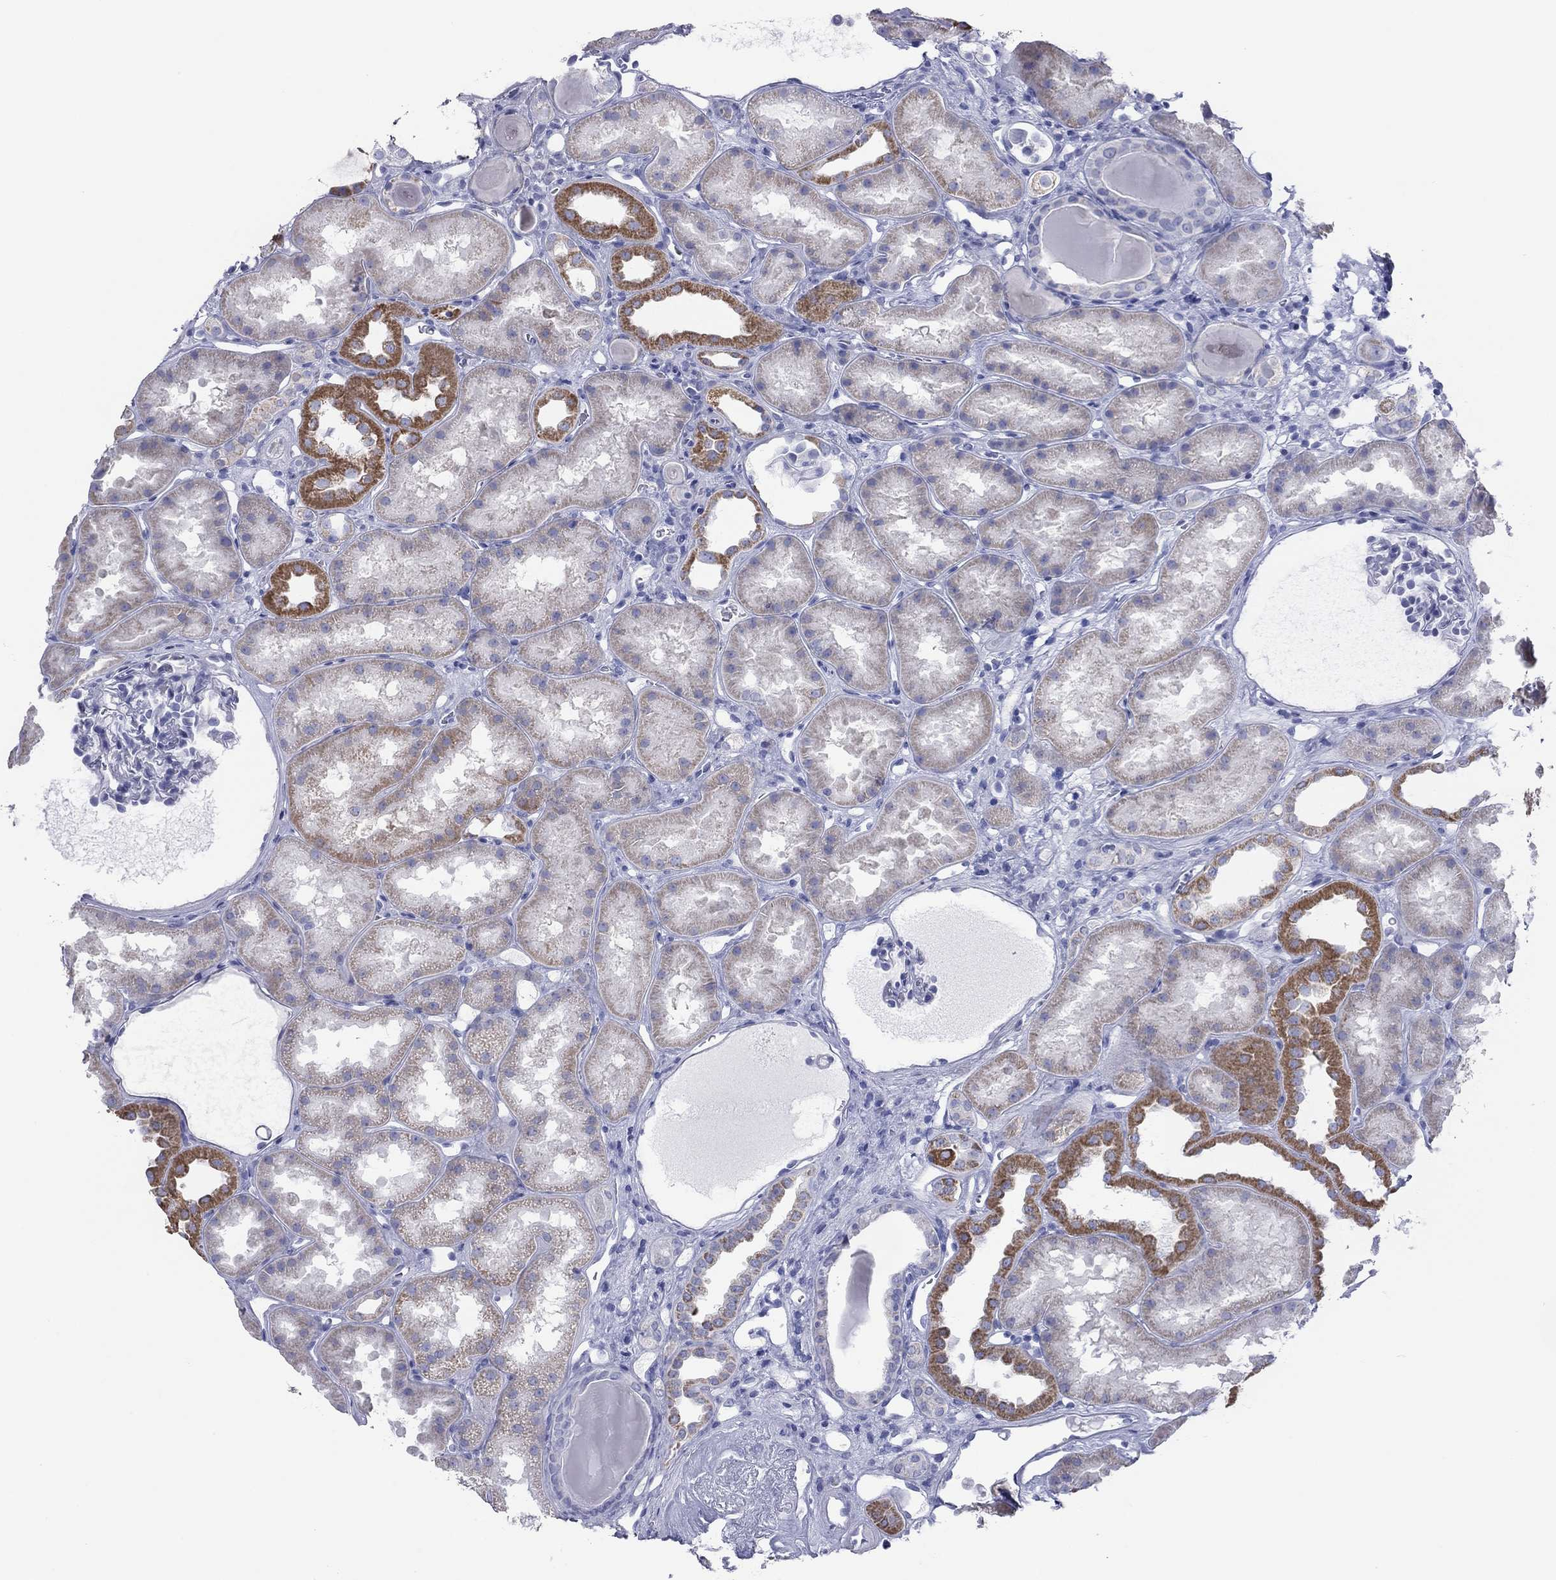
{"staining": {"intensity": "negative", "quantity": "none", "location": "none"}, "tissue": "kidney", "cell_type": "Cells in glomeruli", "image_type": "normal", "snomed": [{"axis": "morphology", "description": "Normal tissue, NOS"}, {"axis": "topography", "description": "Kidney"}], "caption": "There is no significant positivity in cells in glomeruli of kidney. (Brightfield microscopy of DAB immunohistochemistry at high magnification).", "gene": "VSIG10", "patient": {"sex": "male", "age": 61}}